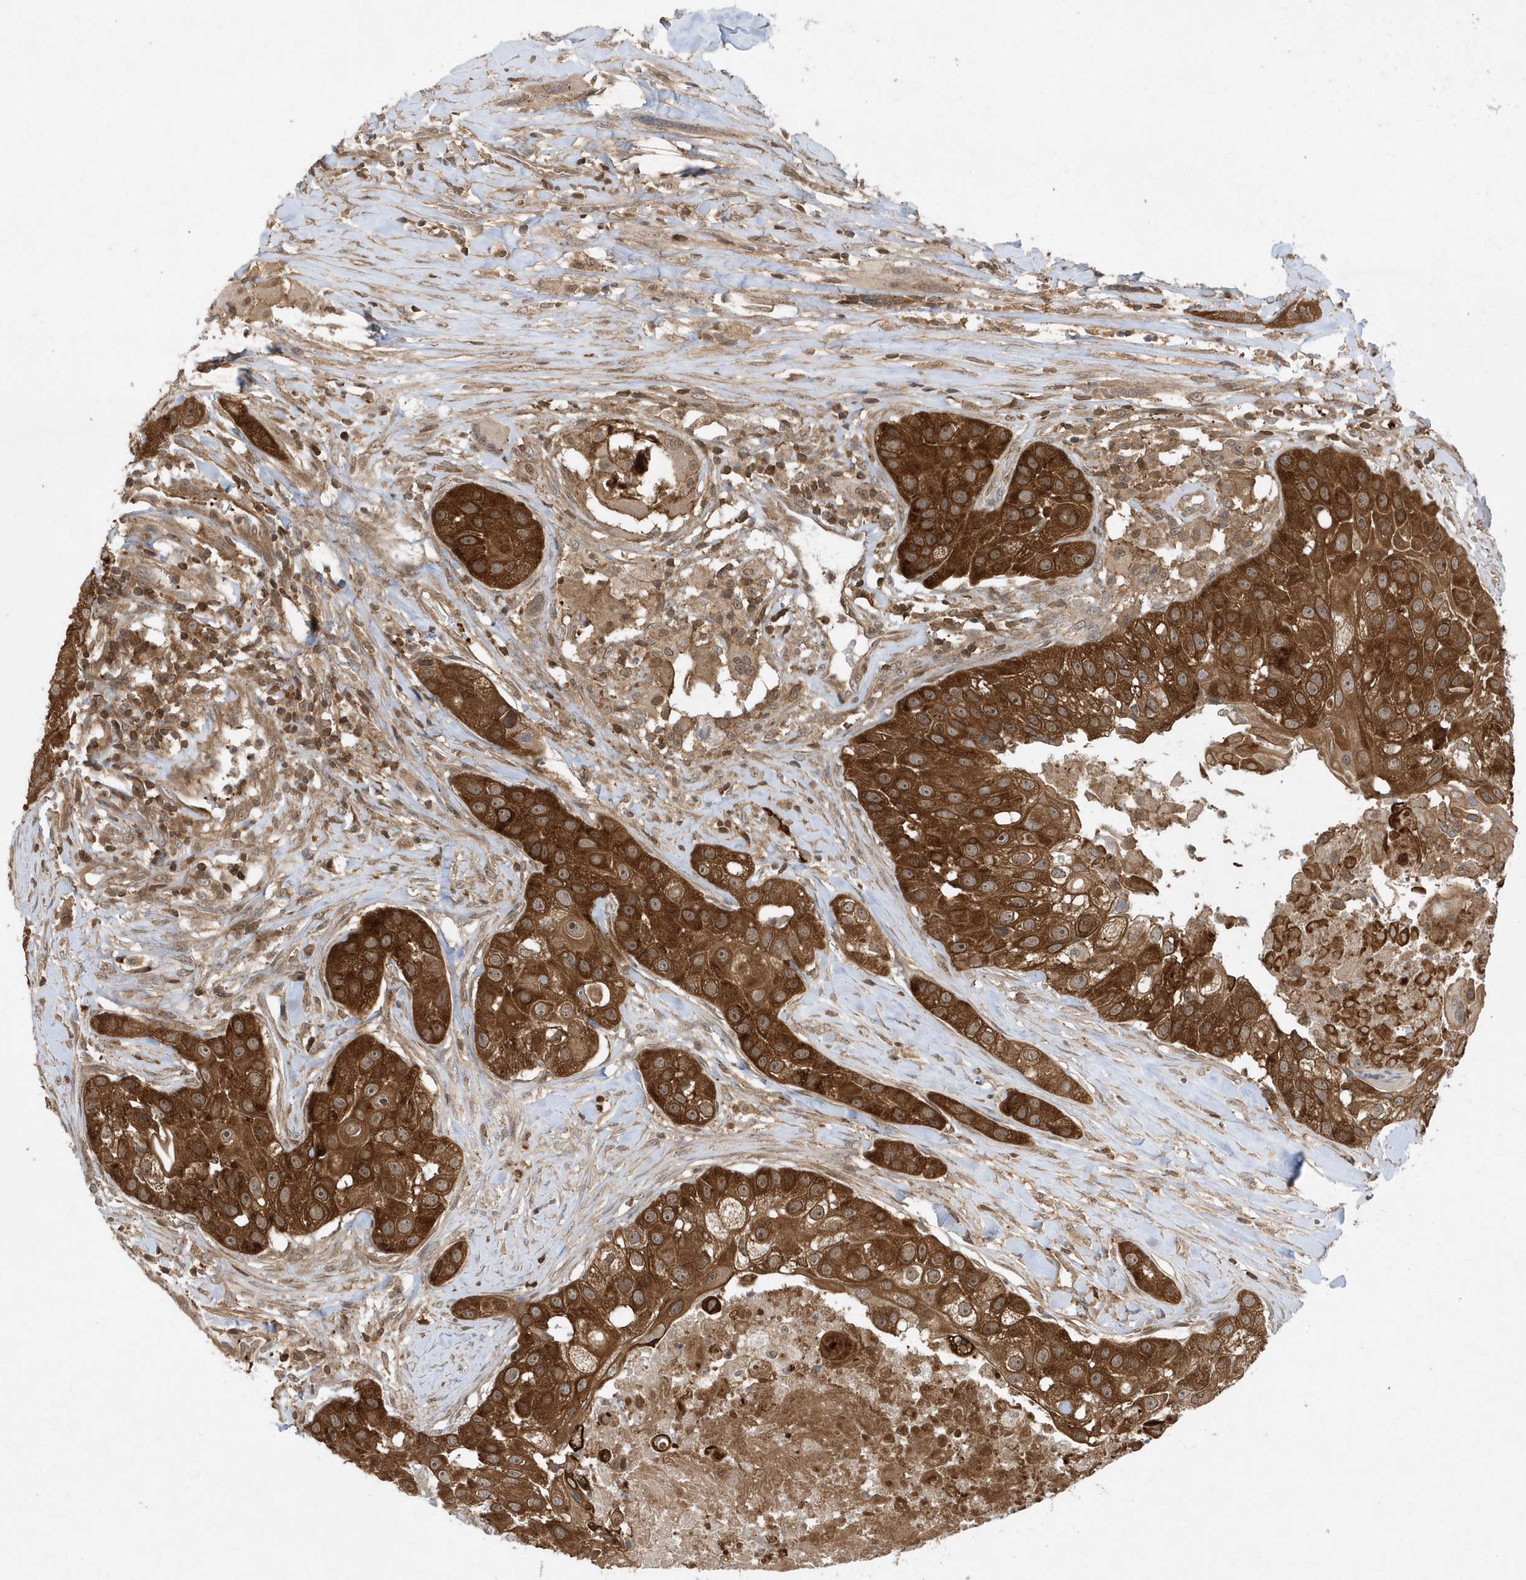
{"staining": {"intensity": "strong", "quantity": ">75%", "location": "cytoplasmic/membranous"}, "tissue": "head and neck cancer", "cell_type": "Tumor cells", "image_type": "cancer", "snomed": [{"axis": "morphology", "description": "Normal tissue, NOS"}, {"axis": "morphology", "description": "Squamous cell carcinoma, NOS"}, {"axis": "topography", "description": "Skeletal muscle"}, {"axis": "topography", "description": "Head-Neck"}], "caption": "Human head and neck cancer (squamous cell carcinoma) stained for a protein (brown) shows strong cytoplasmic/membranous positive positivity in approximately >75% of tumor cells.", "gene": "ACYP1", "patient": {"sex": "male", "age": 51}}